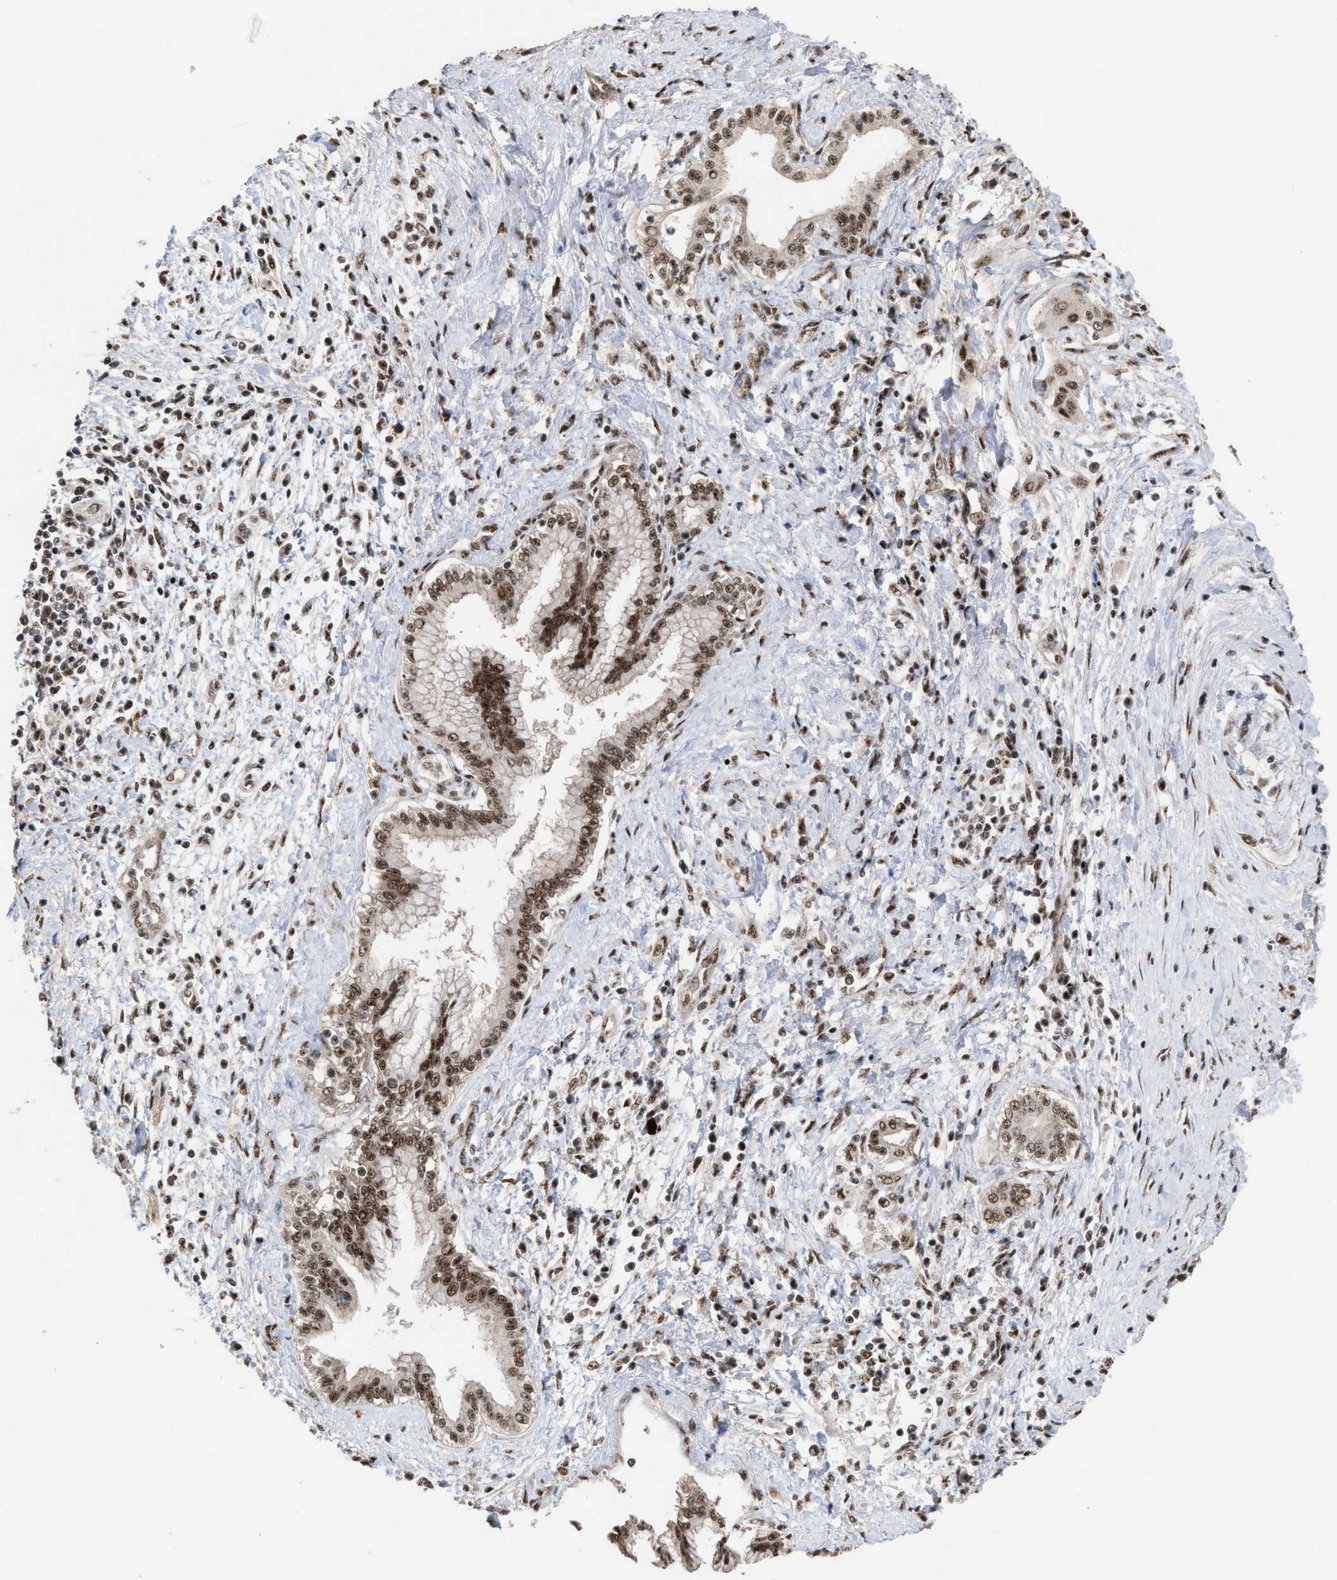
{"staining": {"intensity": "strong", "quantity": ">75%", "location": "nuclear"}, "tissue": "pancreatic cancer", "cell_type": "Tumor cells", "image_type": "cancer", "snomed": [{"axis": "morphology", "description": "Adenocarcinoma, NOS"}, {"axis": "topography", "description": "Pancreas"}], "caption": "Immunohistochemistry of human pancreatic cancer displays high levels of strong nuclear expression in approximately >75% of tumor cells.", "gene": "EIF4A3", "patient": {"sex": "male", "age": 58}}